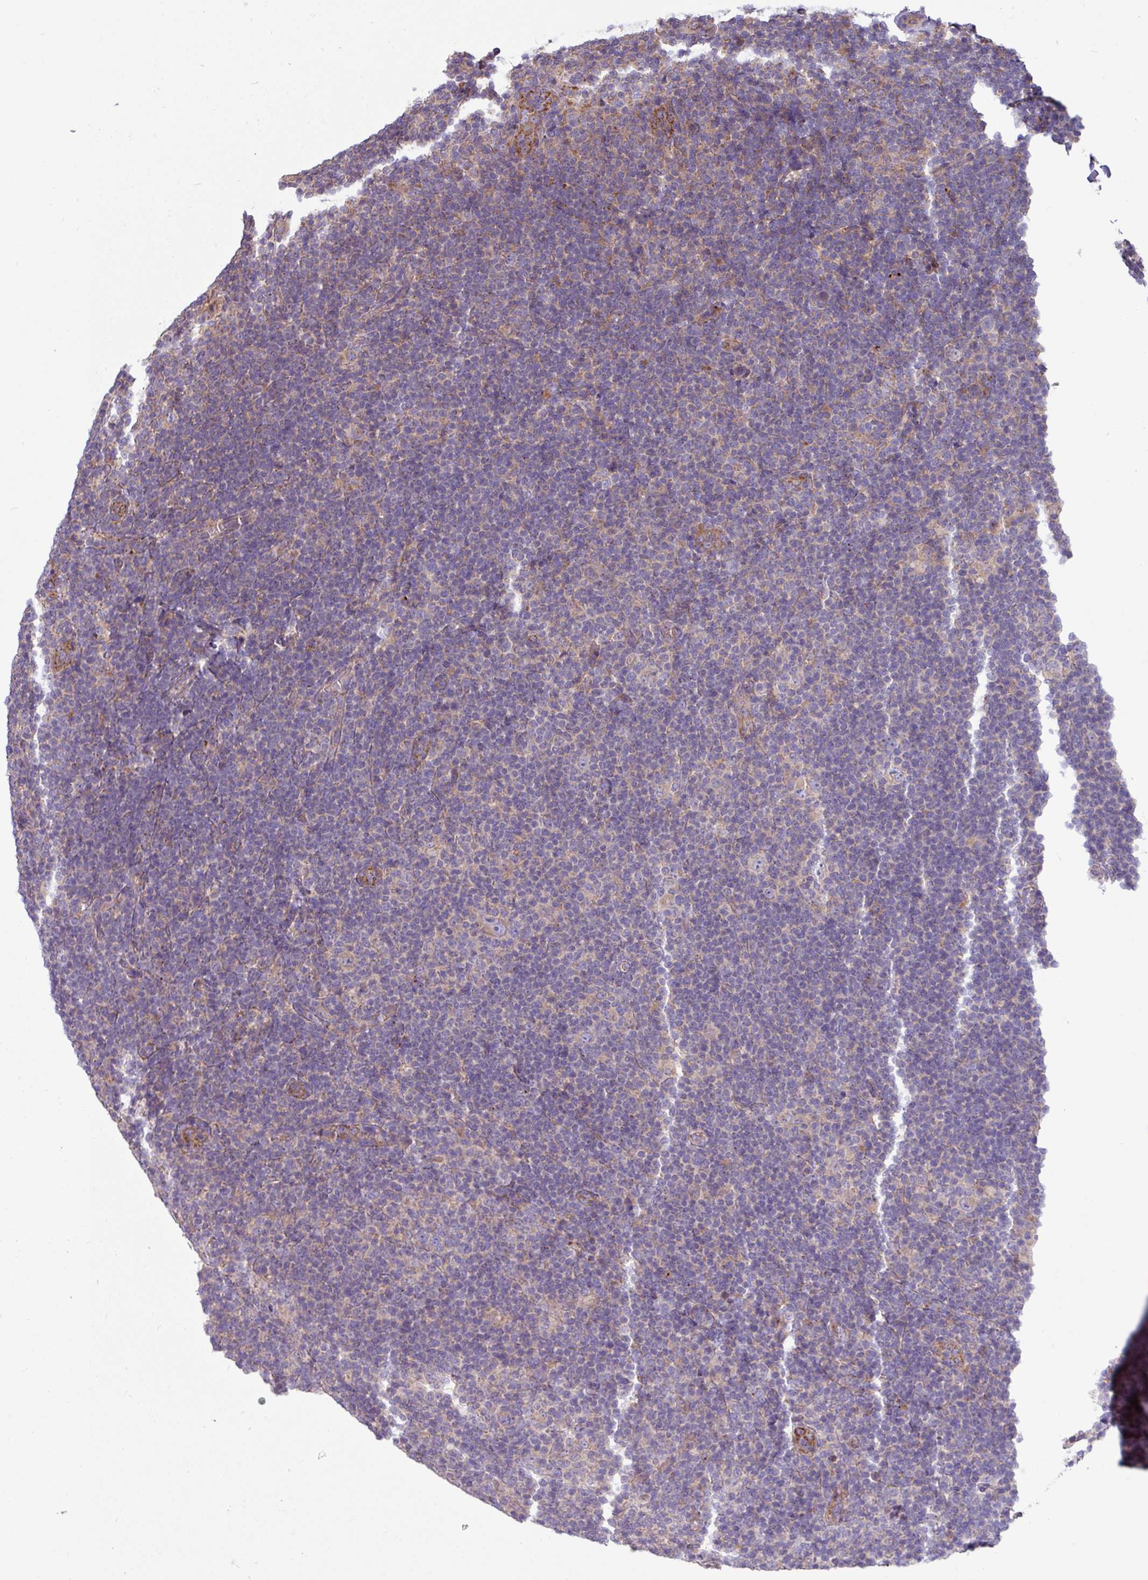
{"staining": {"intensity": "negative", "quantity": "none", "location": "none"}, "tissue": "lymphoma", "cell_type": "Tumor cells", "image_type": "cancer", "snomed": [{"axis": "morphology", "description": "Hodgkin's disease, NOS"}, {"axis": "topography", "description": "Lymph node"}], "caption": "Tumor cells show no significant protein staining in Hodgkin's disease.", "gene": "PPM1J", "patient": {"sex": "female", "age": 57}}